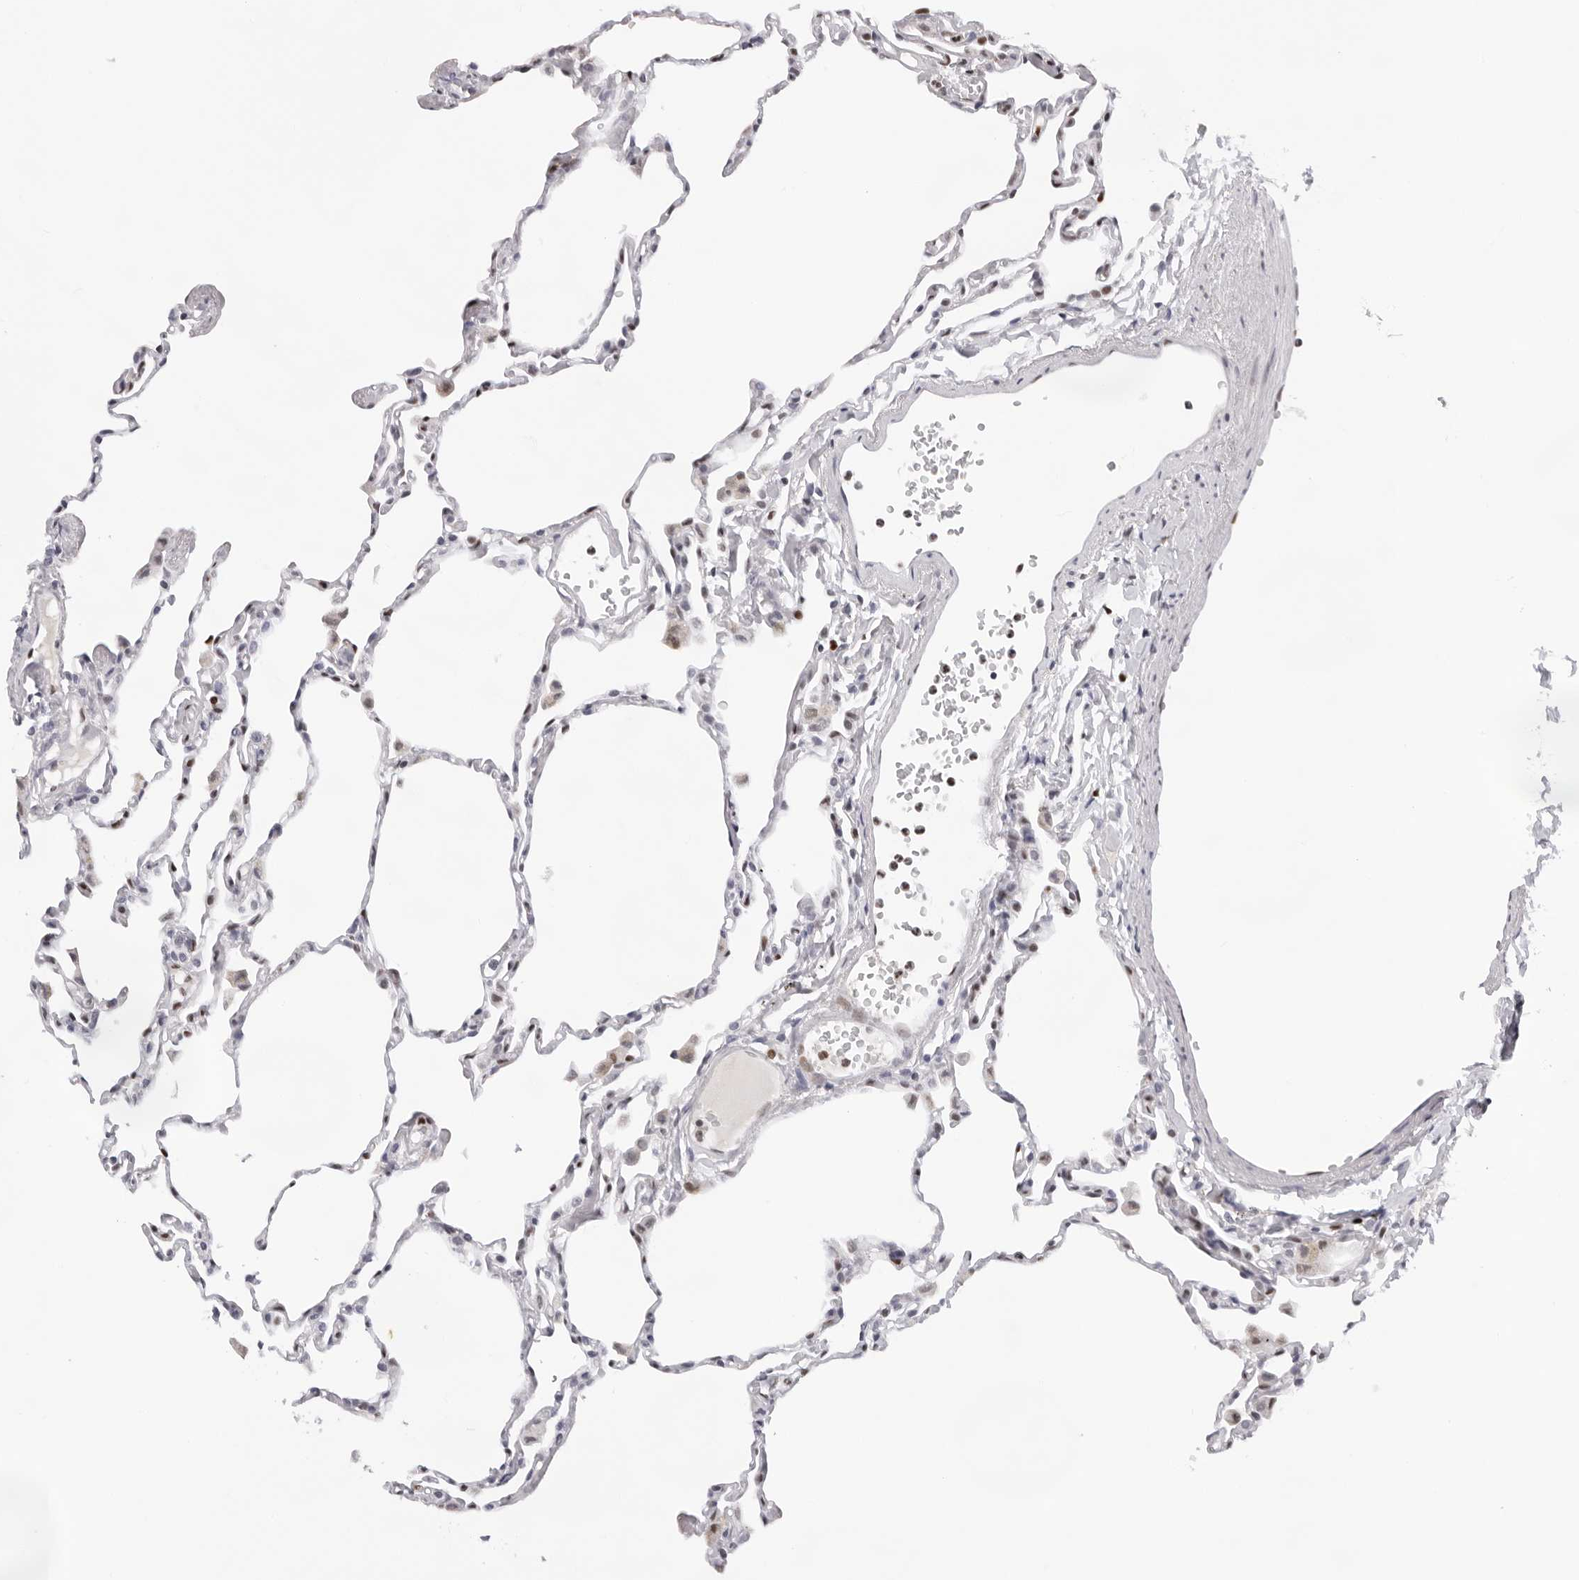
{"staining": {"intensity": "weak", "quantity": "<25%", "location": "nuclear"}, "tissue": "lung", "cell_type": "Alveolar cells", "image_type": "normal", "snomed": [{"axis": "morphology", "description": "Normal tissue, NOS"}, {"axis": "topography", "description": "Lung"}], "caption": "Alveolar cells are negative for brown protein staining in unremarkable lung. (DAB (3,3'-diaminobenzidine) immunohistochemistry, high magnification).", "gene": "OGG1", "patient": {"sex": "female", "age": 49}}